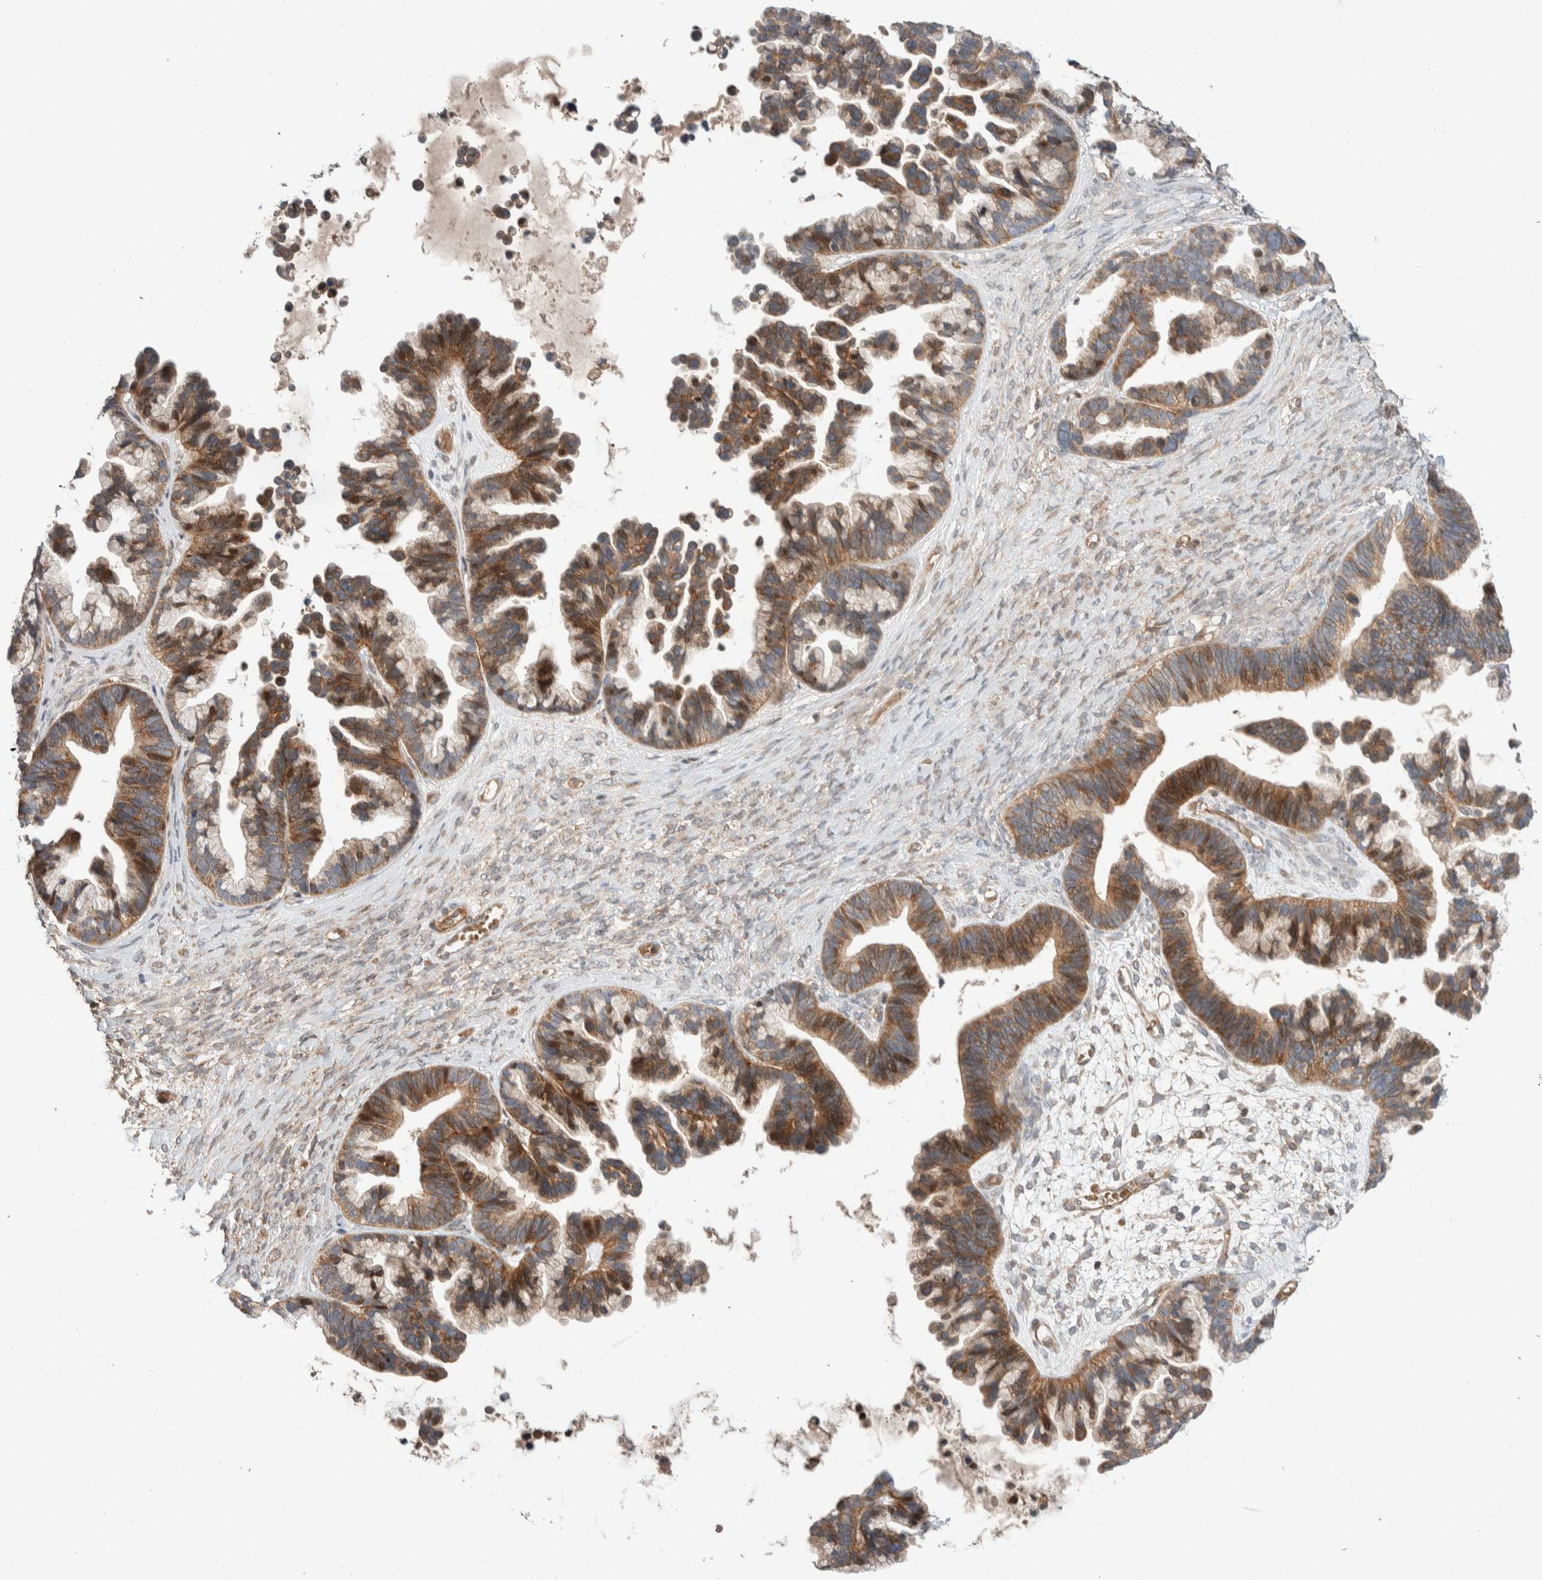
{"staining": {"intensity": "moderate", "quantity": ">75%", "location": "cytoplasmic/membranous,nuclear"}, "tissue": "ovarian cancer", "cell_type": "Tumor cells", "image_type": "cancer", "snomed": [{"axis": "morphology", "description": "Cystadenocarcinoma, serous, NOS"}, {"axis": "topography", "description": "Ovary"}], "caption": "Immunohistochemical staining of human ovarian cancer (serous cystadenocarcinoma) shows medium levels of moderate cytoplasmic/membranous and nuclear protein expression in approximately >75% of tumor cells.", "gene": "ERC1", "patient": {"sex": "female", "age": 56}}